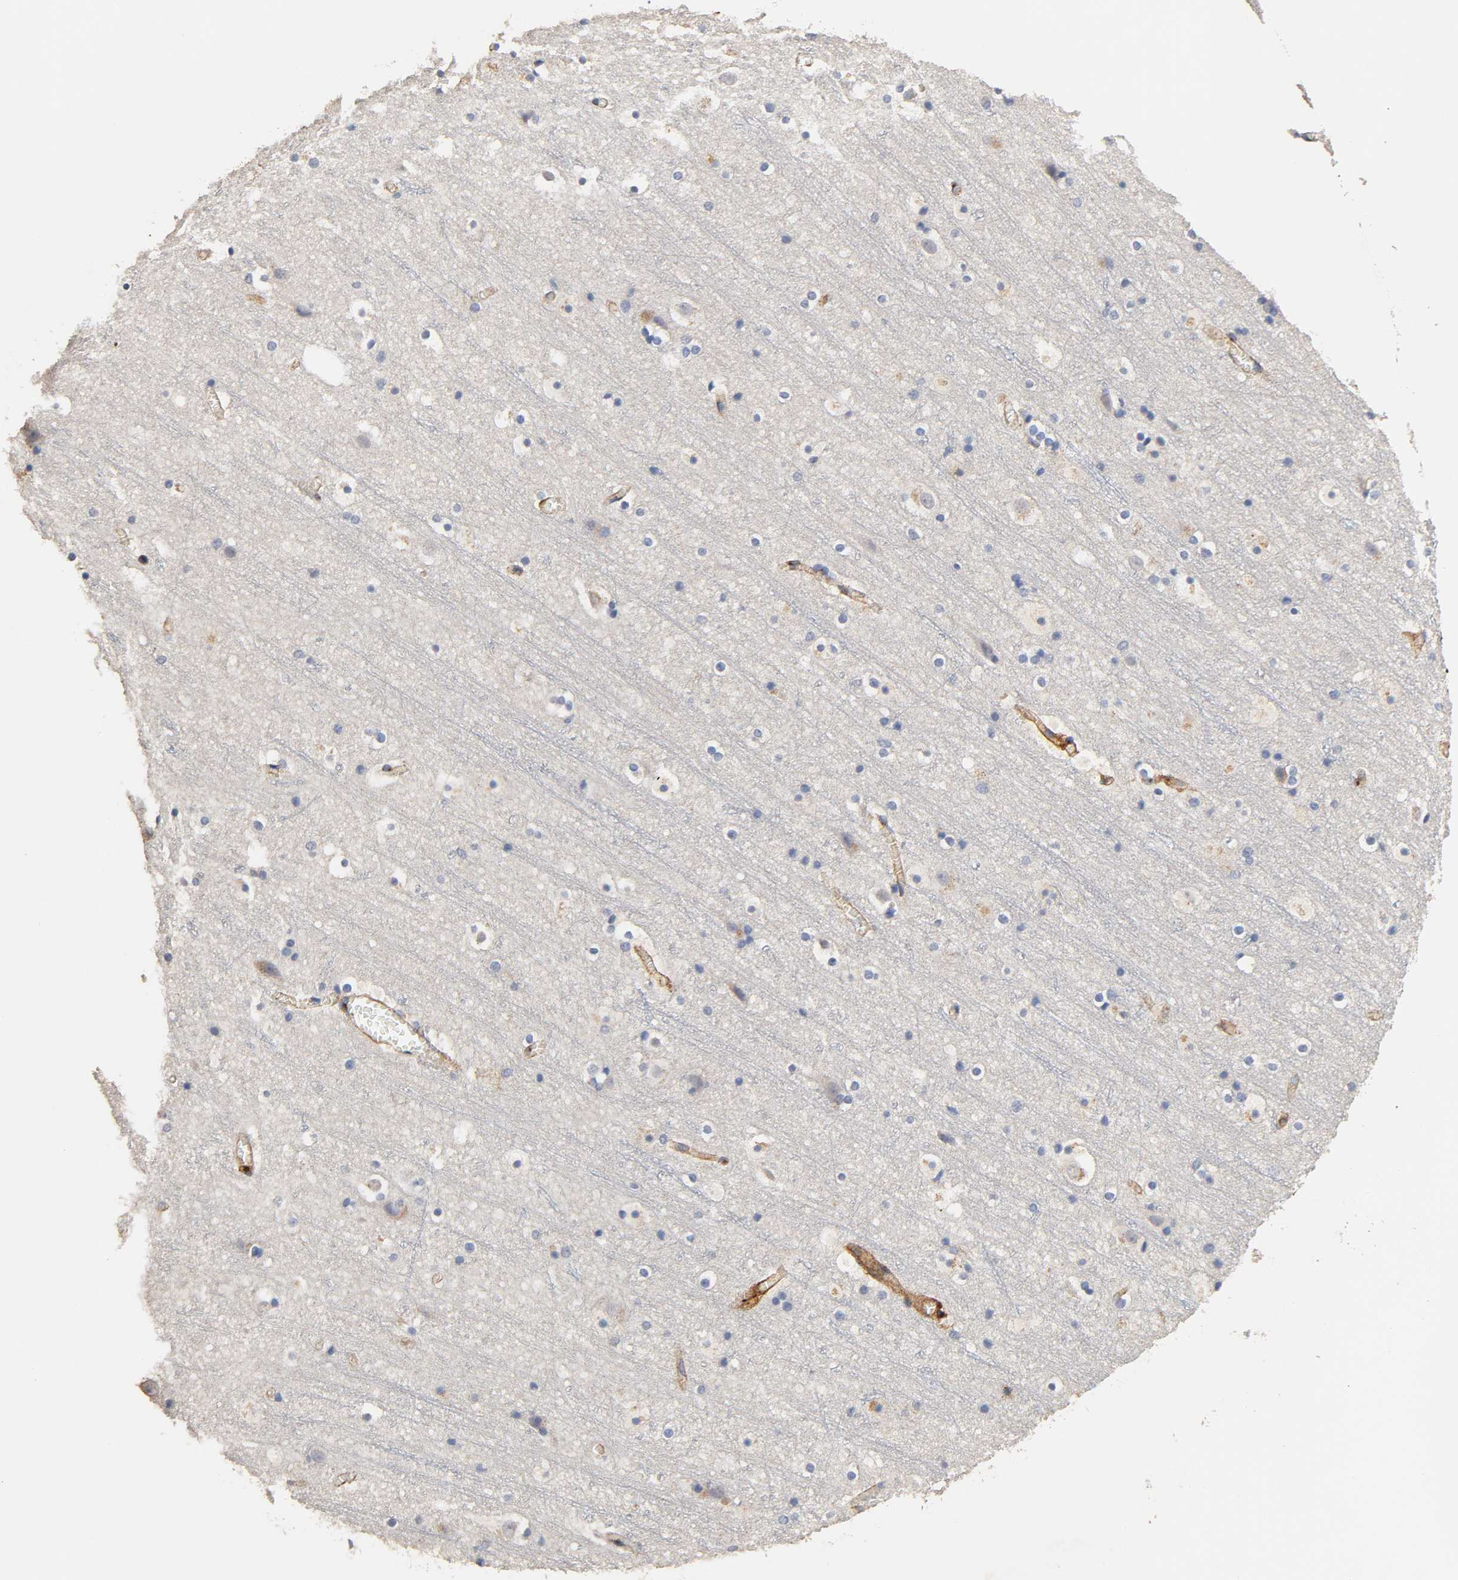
{"staining": {"intensity": "moderate", "quantity": ">75%", "location": "cytoplasmic/membranous"}, "tissue": "cerebral cortex", "cell_type": "Endothelial cells", "image_type": "normal", "snomed": [{"axis": "morphology", "description": "Normal tissue, NOS"}, {"axis": "topography", "description": "Cerebral cortex"}], "caption": "Immunohistochemistry (DAB) staining of unremarkable cerebral cortex exhibits moderate cytoplasmic/membranous protein positivity in approximately >75% of endothelial cells.", "gene": "IFITM2", "patient": {"sex": "male", "age": 45}}